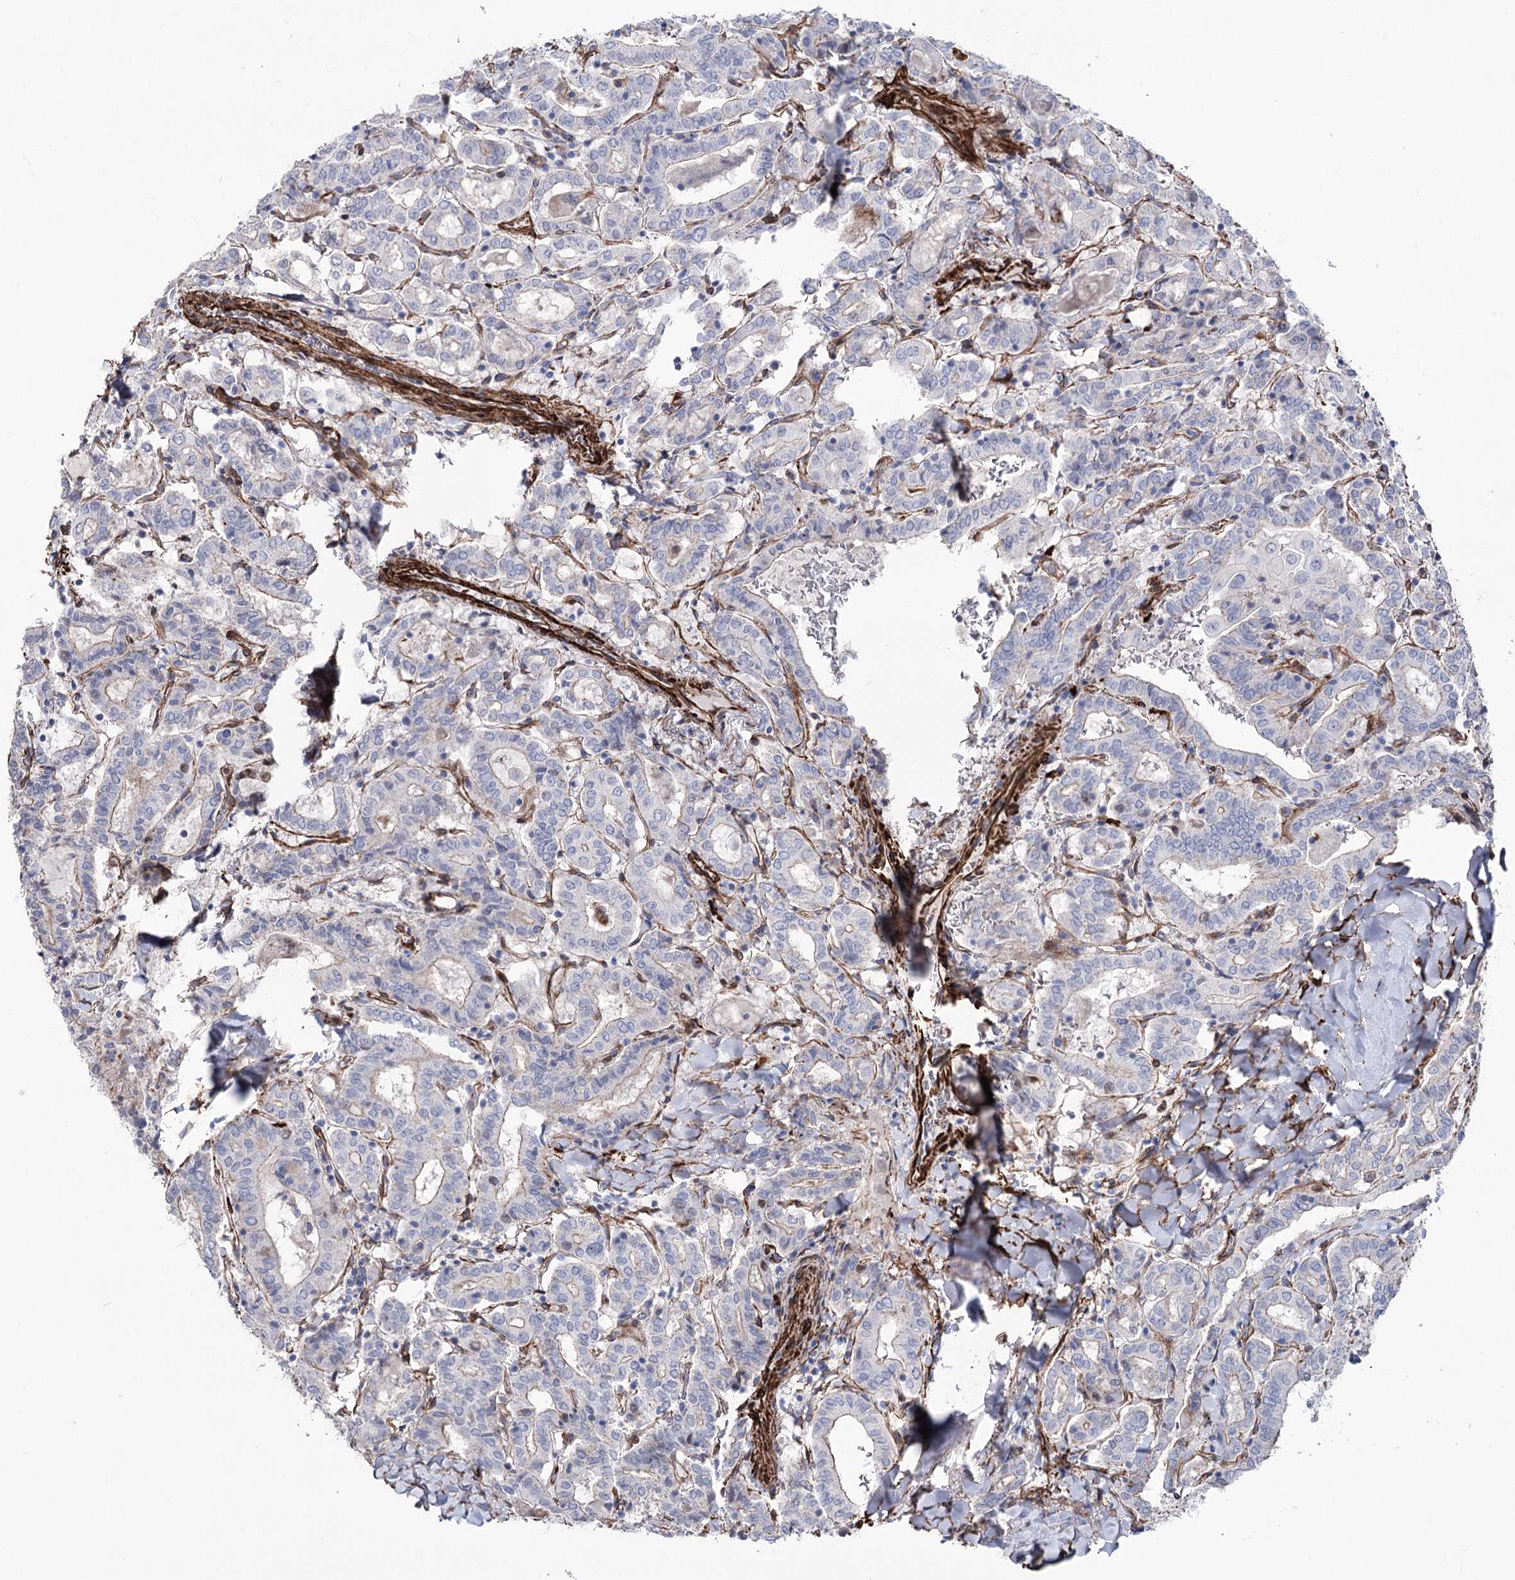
{"staining": {"intensity": "weak", "quantity": "<25%", "location": "cytoplasmic/membranous"}, "tissue": "thyroid cancer", "cell_type": "Tumor cells", "image_type": "cancer", "snomed": [{"axis": "morphology", "description": "Papillary adenocarcinoma, NOS"}, {"axis": "topography", "description": "Thyroid gland"}], "caption": "DAB (3,3'-diaminobenzidine) immunohistochemical staining of thyroid papillary adenocarcinoma exhibits no significant positivity in tumor cells.", "gene": "ARHGAP20", "patient": {"sex": "female", "age": 72}}